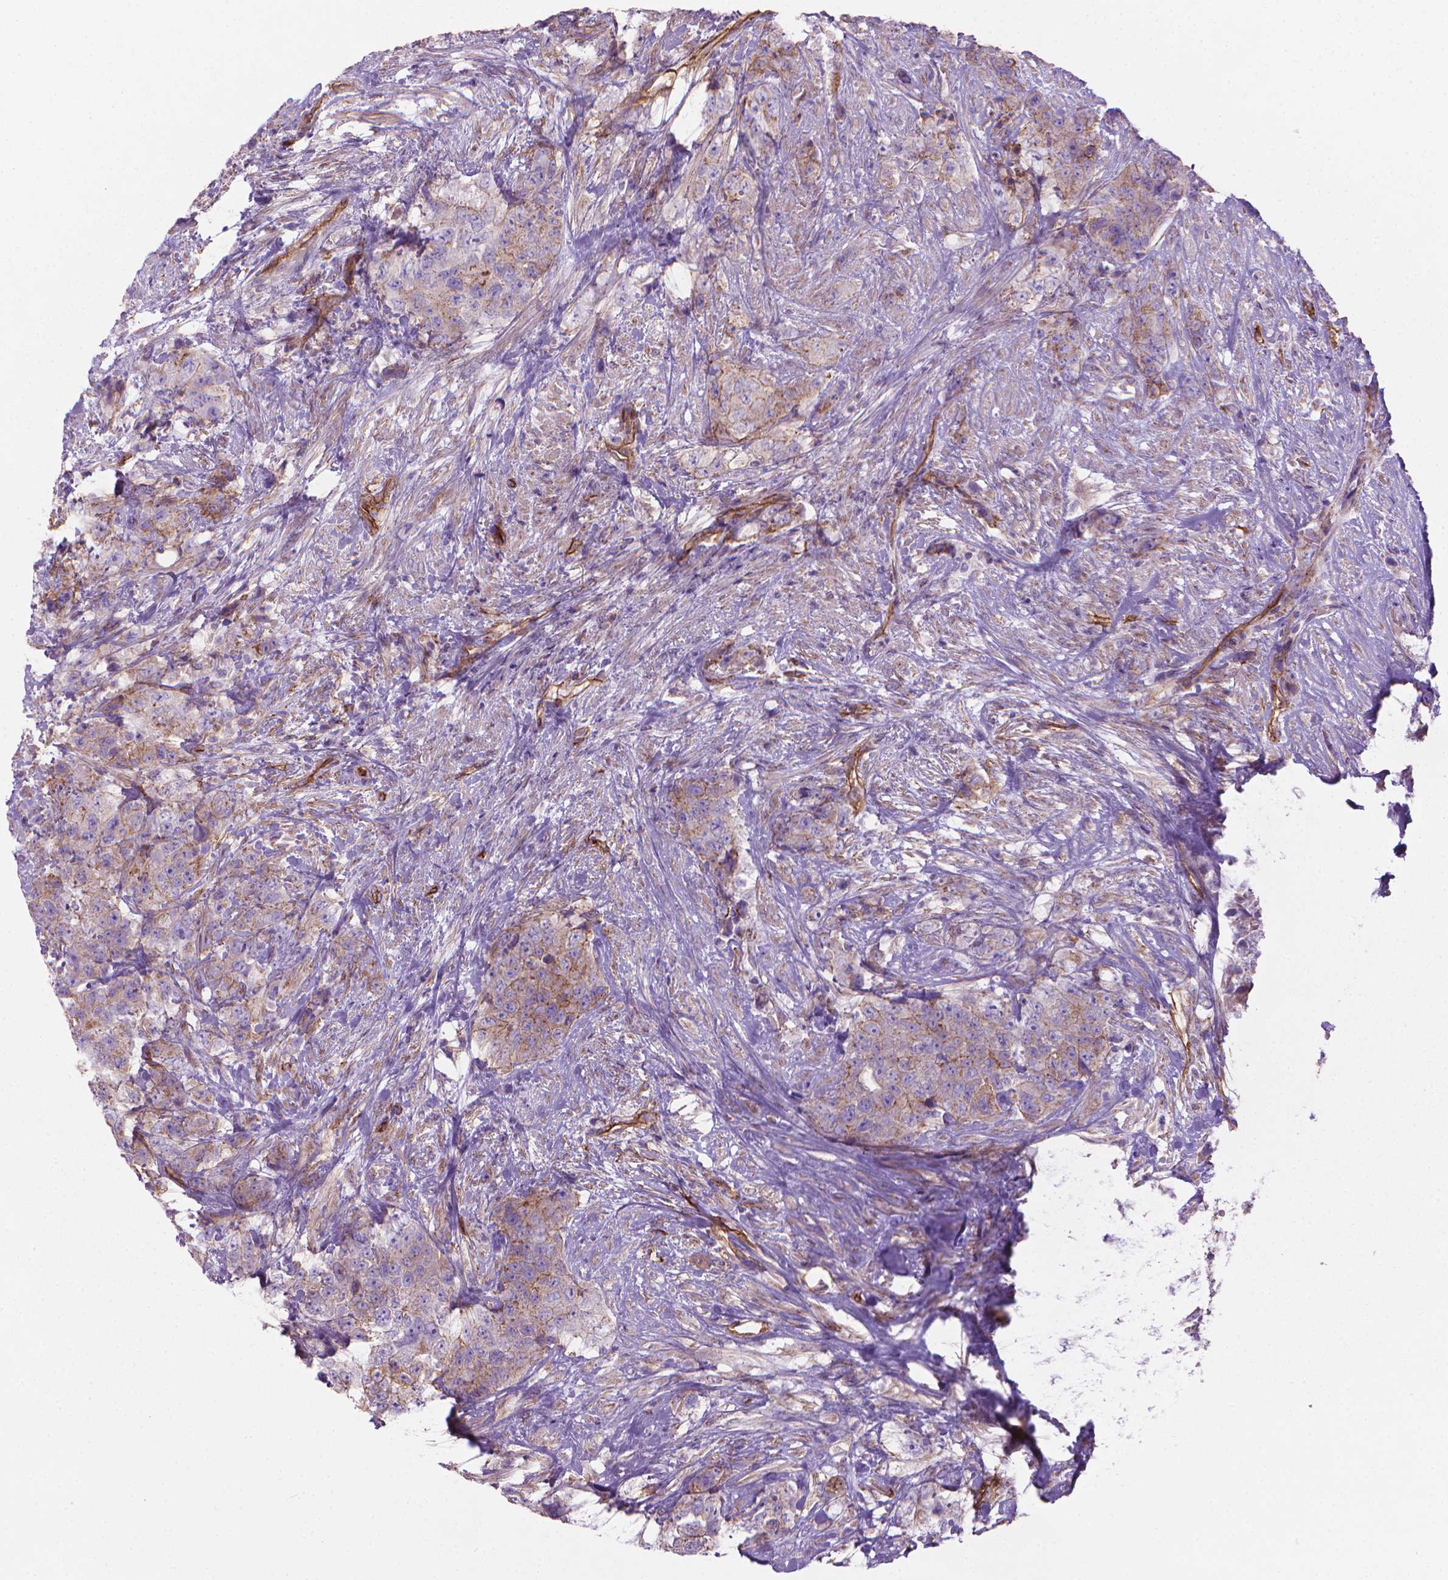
{"staining": {"intensity": "weak", "quantity": "<25%", "location": "cytoplasmic/membranous"}, "tissue": "urothelial cancer", "cell_type": "Tumor cells", "image_type": "cancer", "snomed": [{"axis": "morphology", "description": "Urothelial carcinoma, High grade"}, {"axis": "topography", "description": "Urinary bladder"}], "caption": "The immunohistochemistry (IHC) histopathology image has no significant staining in tumor cells of urothelial carcinoma (high-grade) tissue.", "gene": "TENT5A", "patient": {"sex": "female", "age": 78}}